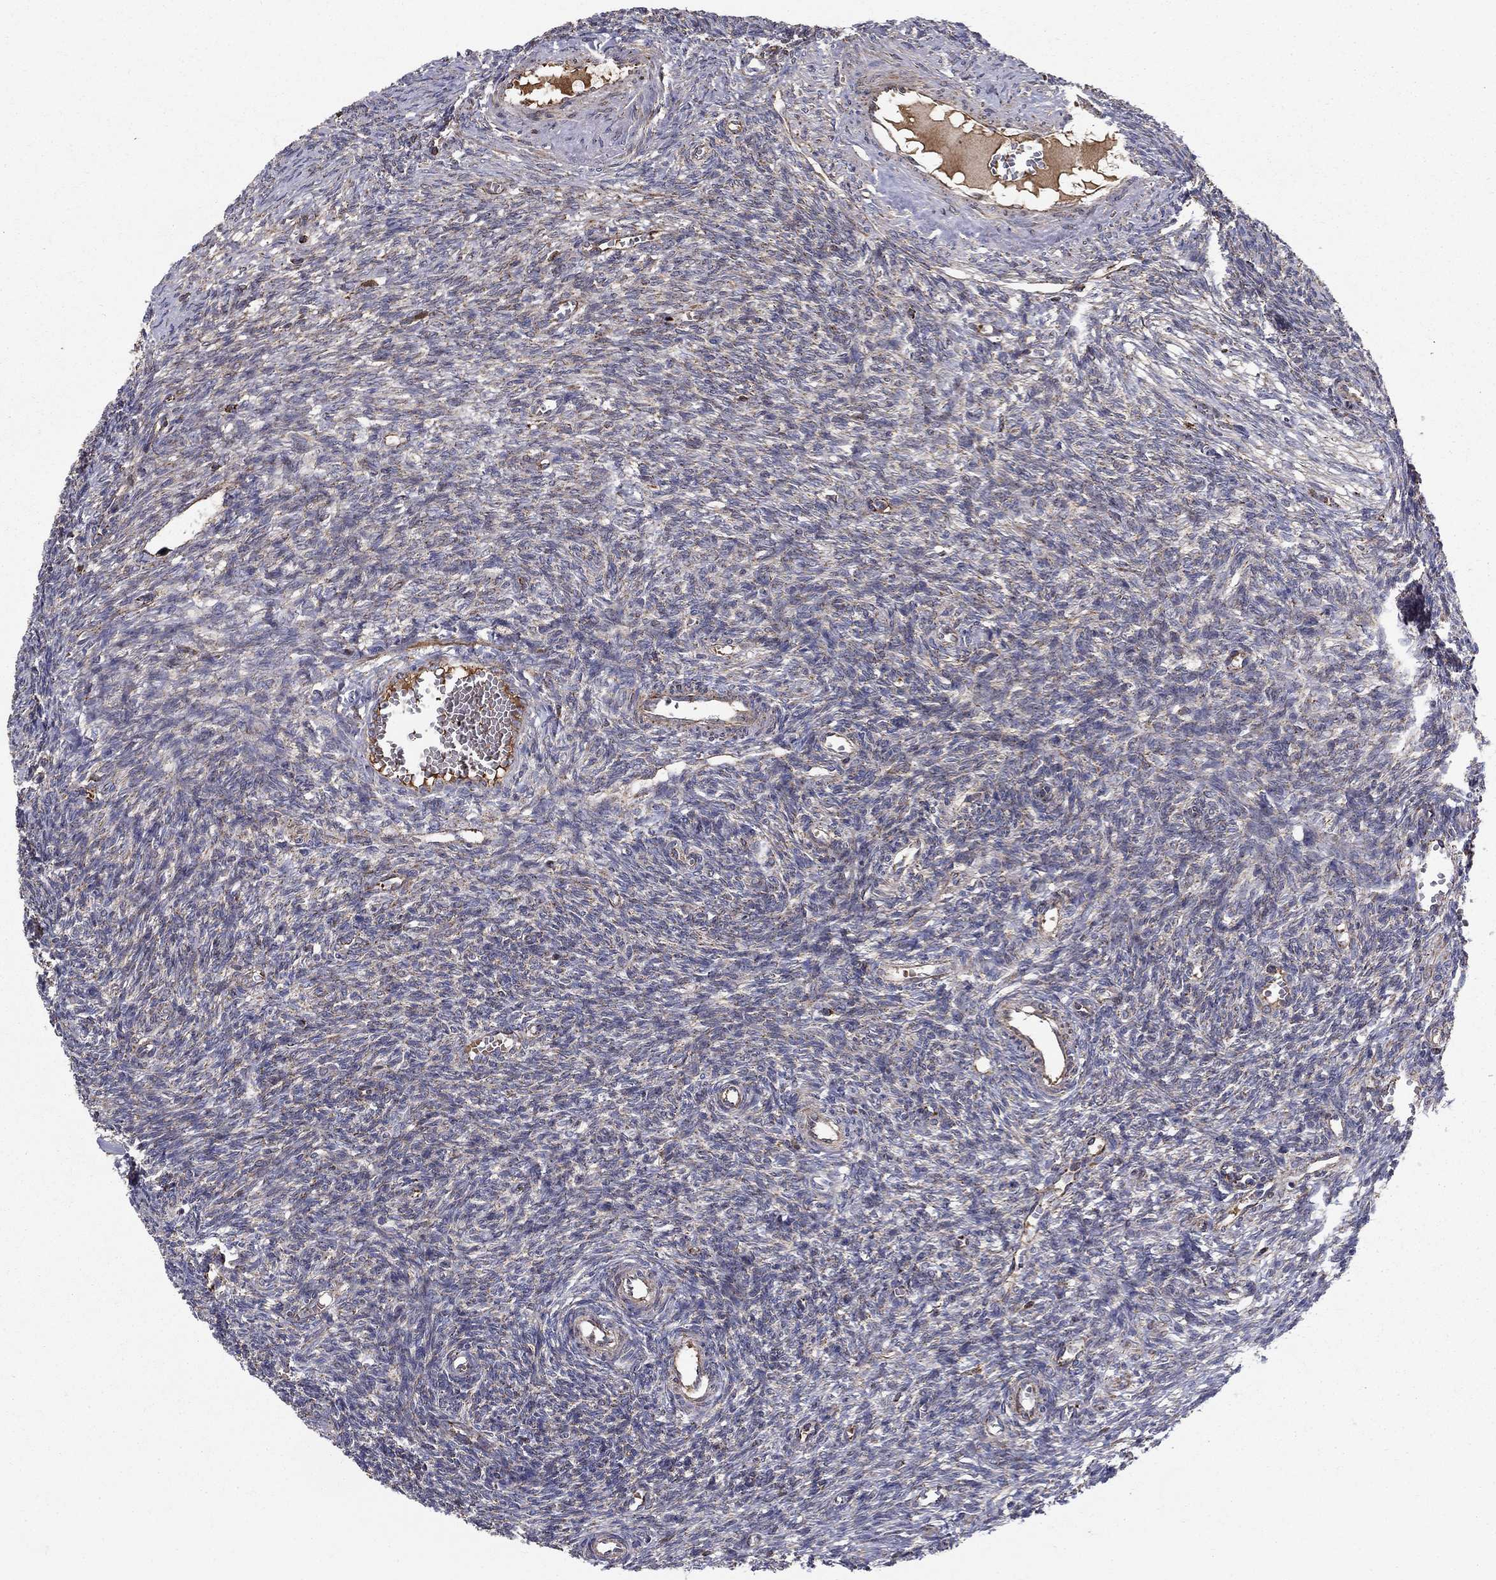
{"staining": {"intensity": "weak", "quantity": ">75%", "location": "cytoplasmic/membranous"}, "tissue": "ovary", "cell_type": "Follicle cells", "image_type": "normal", "snomed": [{"axis": "morphology", "description": "Normal tissue, NOS"}, {"axis": "topography", "description": "Ovary"}], "caption": "Immunohistochemical staining of normal ovary demonstrates >75% levels of weak cytoplasmic/membranous protein positivity in about >75% of follicle cells.", "gene": "NDUFS8", "patient": {"sex": "female", "age": 27}}